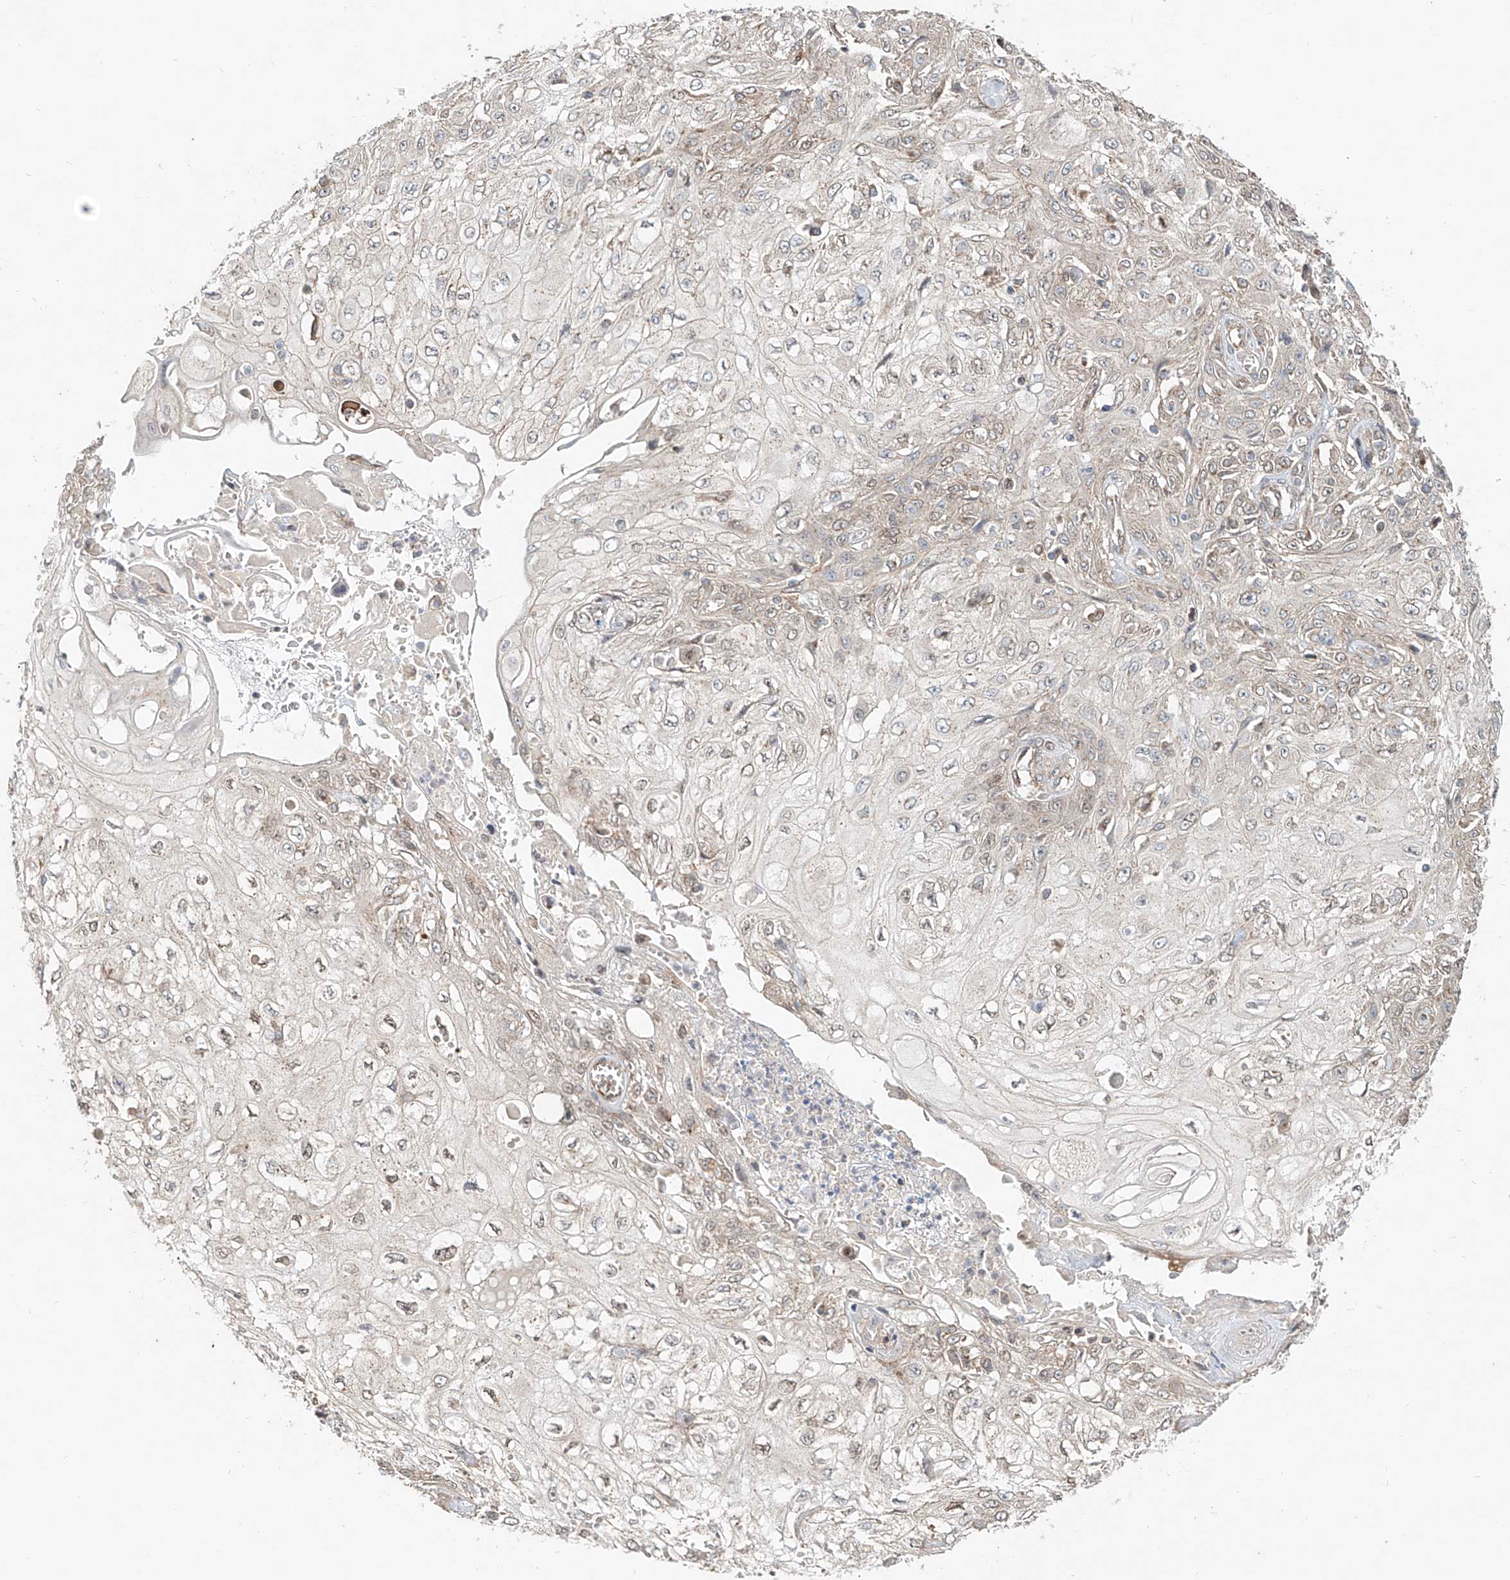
{"staining": {"intensity": "weak", "quantity": ">75%", "location": "cytoplasmic/membranous,nuclear"}, "tissue": "skin cancer", "cell_type": "Tumor cells", "image_type": "cancer", "snomed": [{"axis": "morphology", "description": "Squamous cell carcinoma, NOS"}, {"axis": "morphology", "description": "Squamous cell carcinoma, metastatic, NOS"}, {"axis": "topography", "description": "Skin"}, {"axis": "topography", "description": "Lymph node"}], "caption": "Human skin cancer (metastatic squamous cell carcinoma) stained with a protein marker demonstrates weak staining in tumor cells.", "gene": "CUX1", "patient": {"sex": "male", "age": 75}}